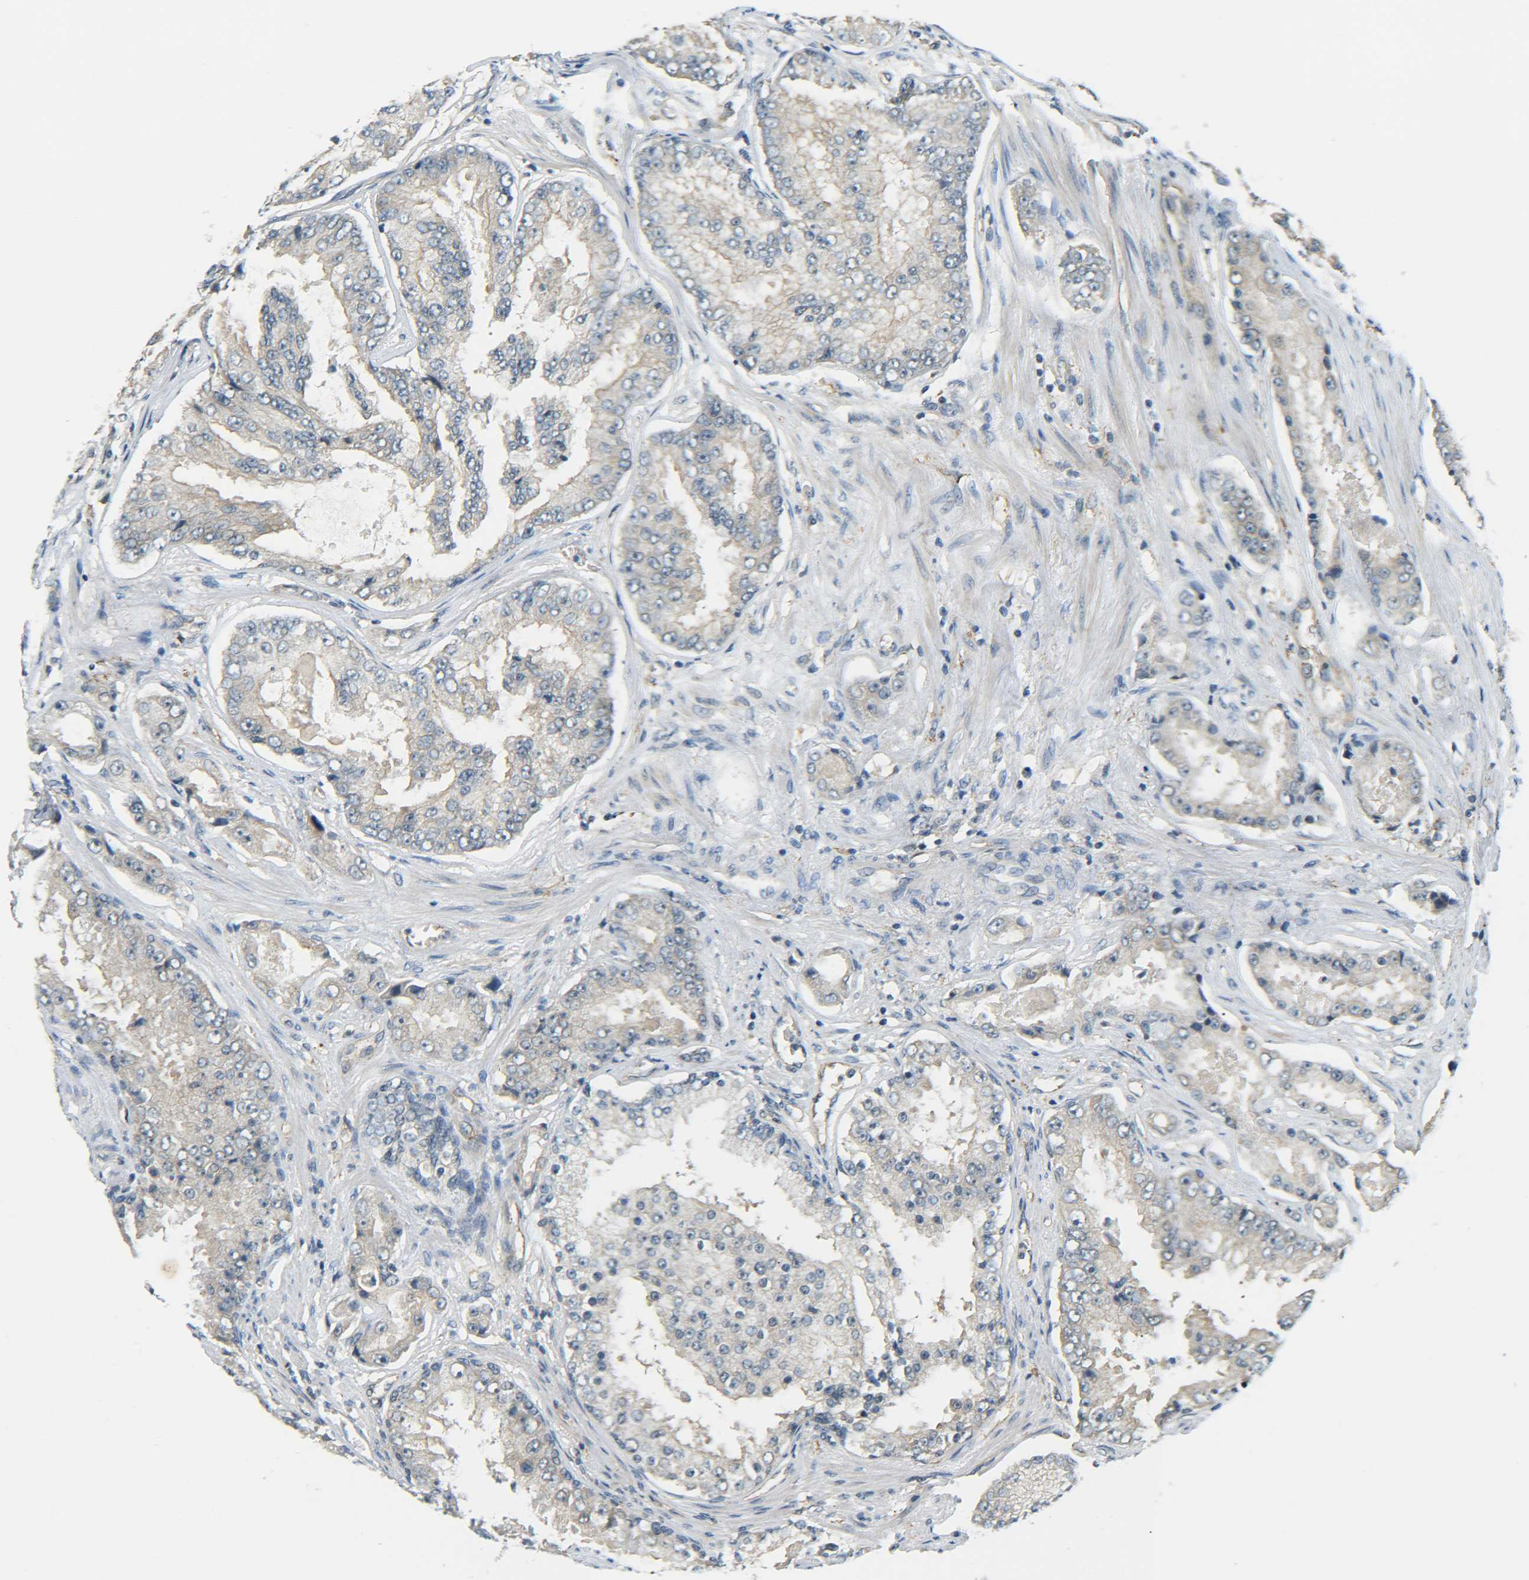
{"staining": {"intensity": "weak", "quantity": "25%-75%", "location": "cytoplasmic/membranous"}, "tissue": "prostate cancer", "cell_type": "Tumor cells", "image_type": "cancer", "snomed": [{"axis": "morphology", "description": "Adenocarcinoma, High grade"}, {"axis": "topography", "description": "Prostate"}], "caption": "Tumor cells demonstrate low levels of weak cytoplasmic/membranous staining in about 25%-75% of cells in prostate cancer (high-grade adenocarcinoma). The staining was performed using DAB to visualize the protein expression in brown, while the nuclei were stained in blue with hematoxylin (Magnification: 20x).", "gene": "DAB2", "patient": {"sex": "male", "age": 73}}